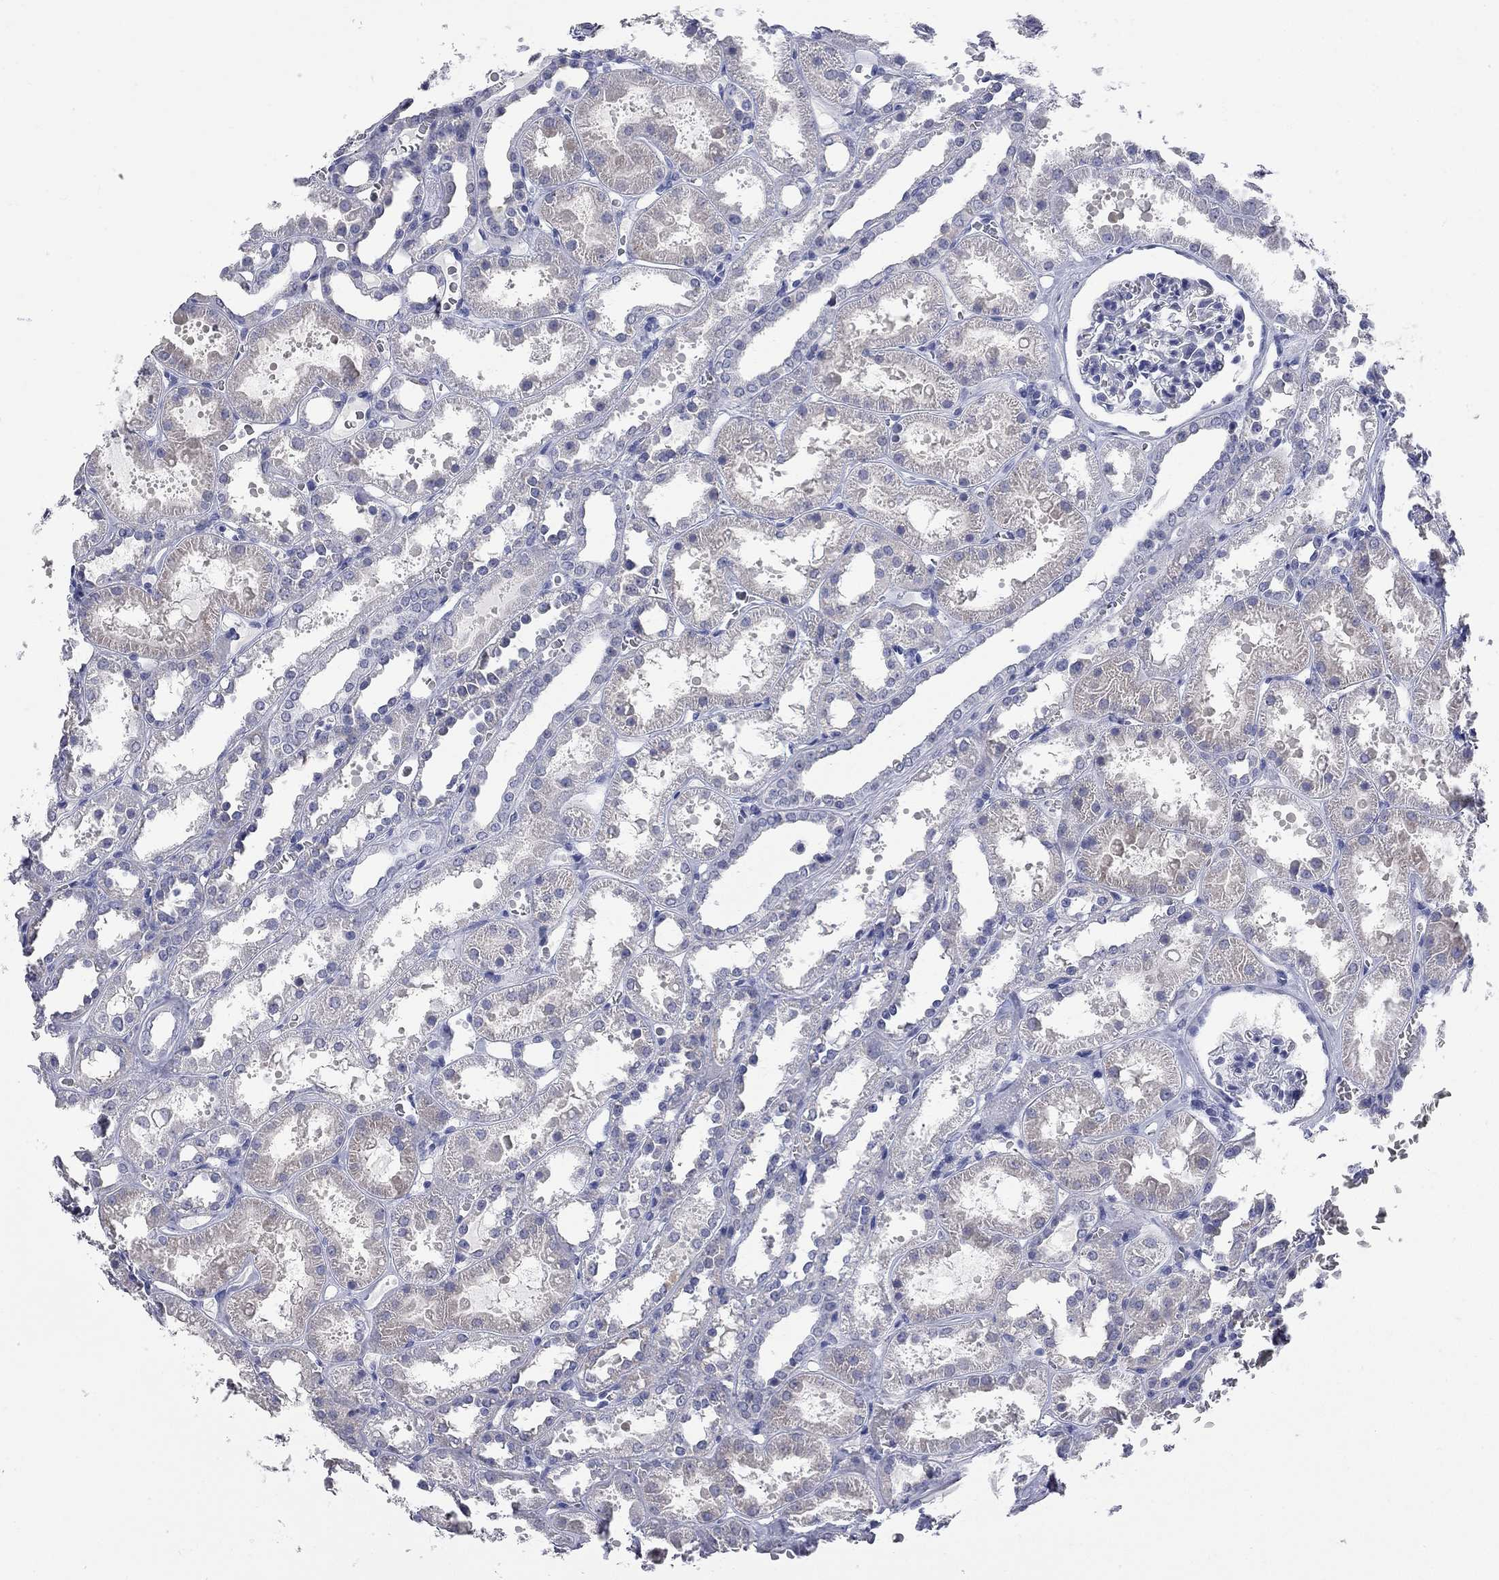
{"staining": {"intensity": "negative", "quantity": "none", "location": "none"}, "tissue": "kidney", "cell_type": "Cells in glomeruli", "image_type": "normal", "snomed": [{"axis": "morphology", "description": "Normal tissue, NOS"}, {"axis": "topography", "description": "Kidney"}], "caption": "IHC image of normal kidney: human kidney stained with DAB reveals no significant protein expression in cells in glomeruli.", "gene": "FAM221B", "patient": {"sex": "female", "age": 41}}